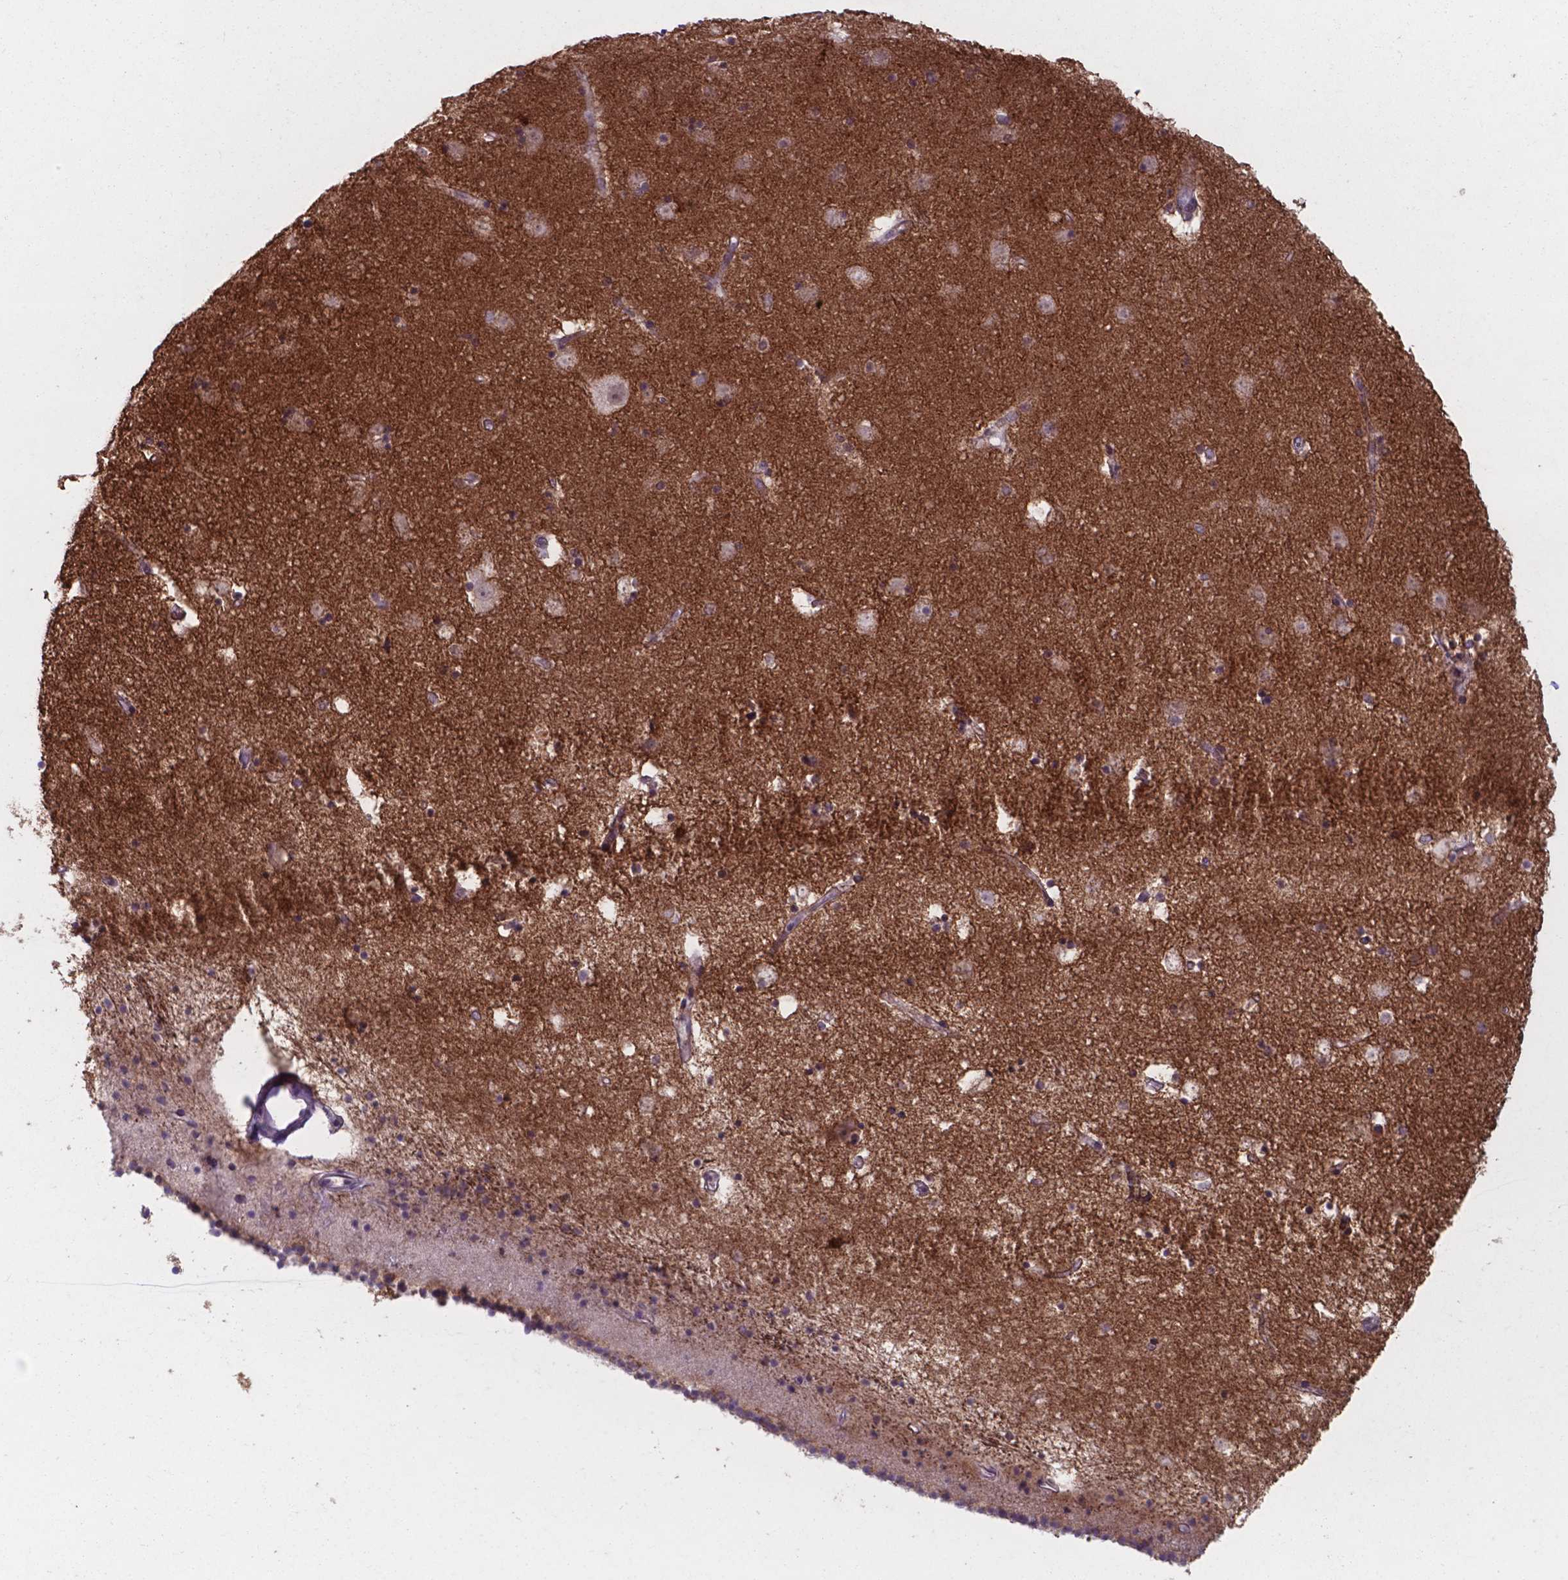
{"staining": {"intensity": "weak", "quantity": "<25%", "location": "cytoplasmic/membranous"}, "tissue": "caudate", "cell_type": "Glial cells", "image_type": "normal", "snomed": [{"axis": "morphology", "description": "Normal tissue, NOS"}, {"axis": "topography", "description": "Lateral ventricle wall"}], "caption": "Protein analysis of unremarkable caudate exhibits no significant positivity in glial cells. (DAB immunohistochemistry with hematoxylin counter stain).", "gene": "UBE2E2", "patient": {"sex": "female", "age": 71}}